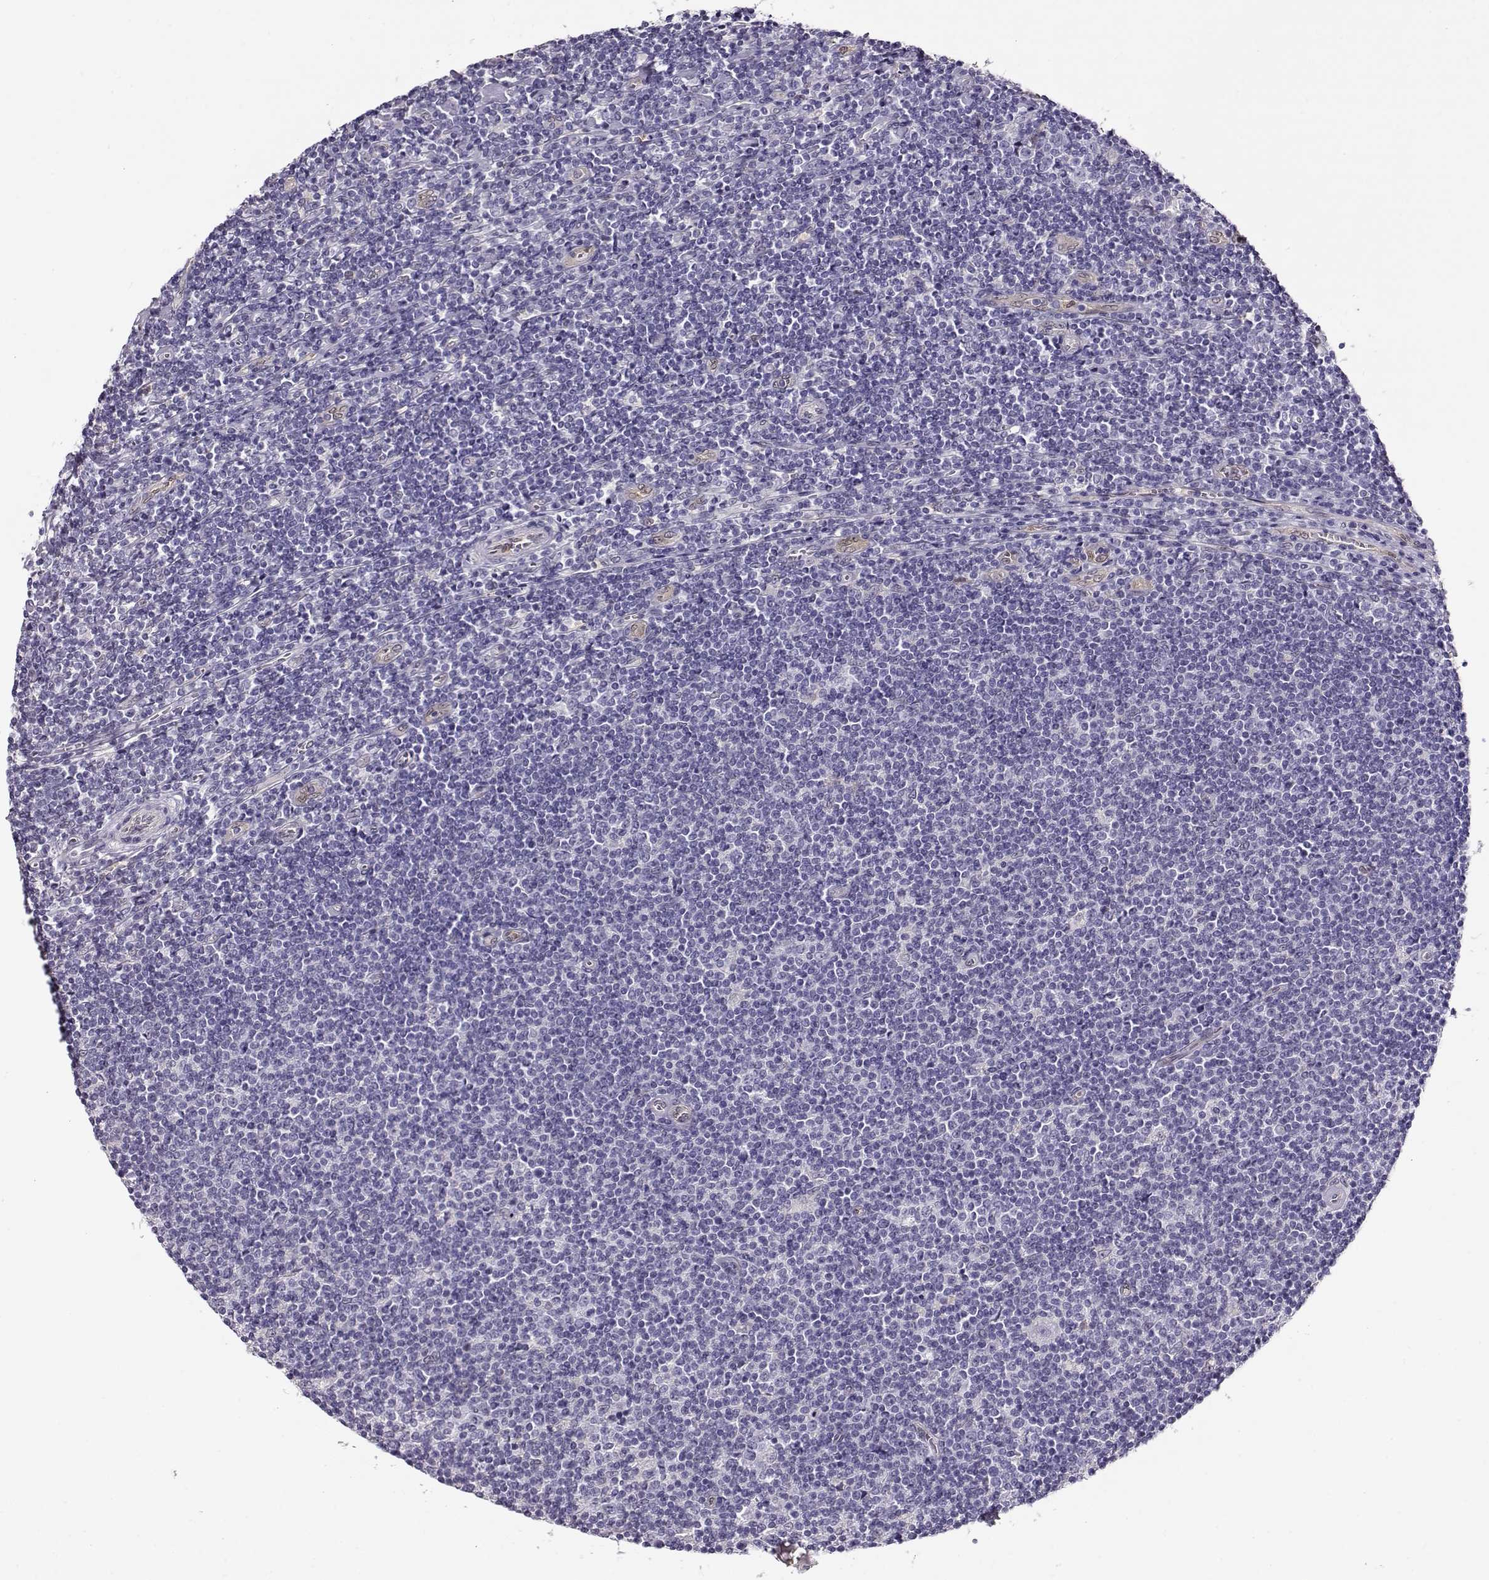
{"staining": {"intensity": "negative", "quantity": "none", "location": "none"}, "tissue": "lymphoma", "cell_type": "Tumor cells", "image_type": "cancer", "snomed": [{"axis": "morphology", "description": "Hodgkin's disease, NOS"}, {"axis": "topography", "description": "Lymph node"}], "caption": "This image is of Hodgkin's disease stained with immunohistochemistry (IHC) to label a protein in brown with the nuclei are counter-stained blue. There is no expression in tumor cells.", "gene": "CCR8", "patient": {"sex": "male", "age": 40}}